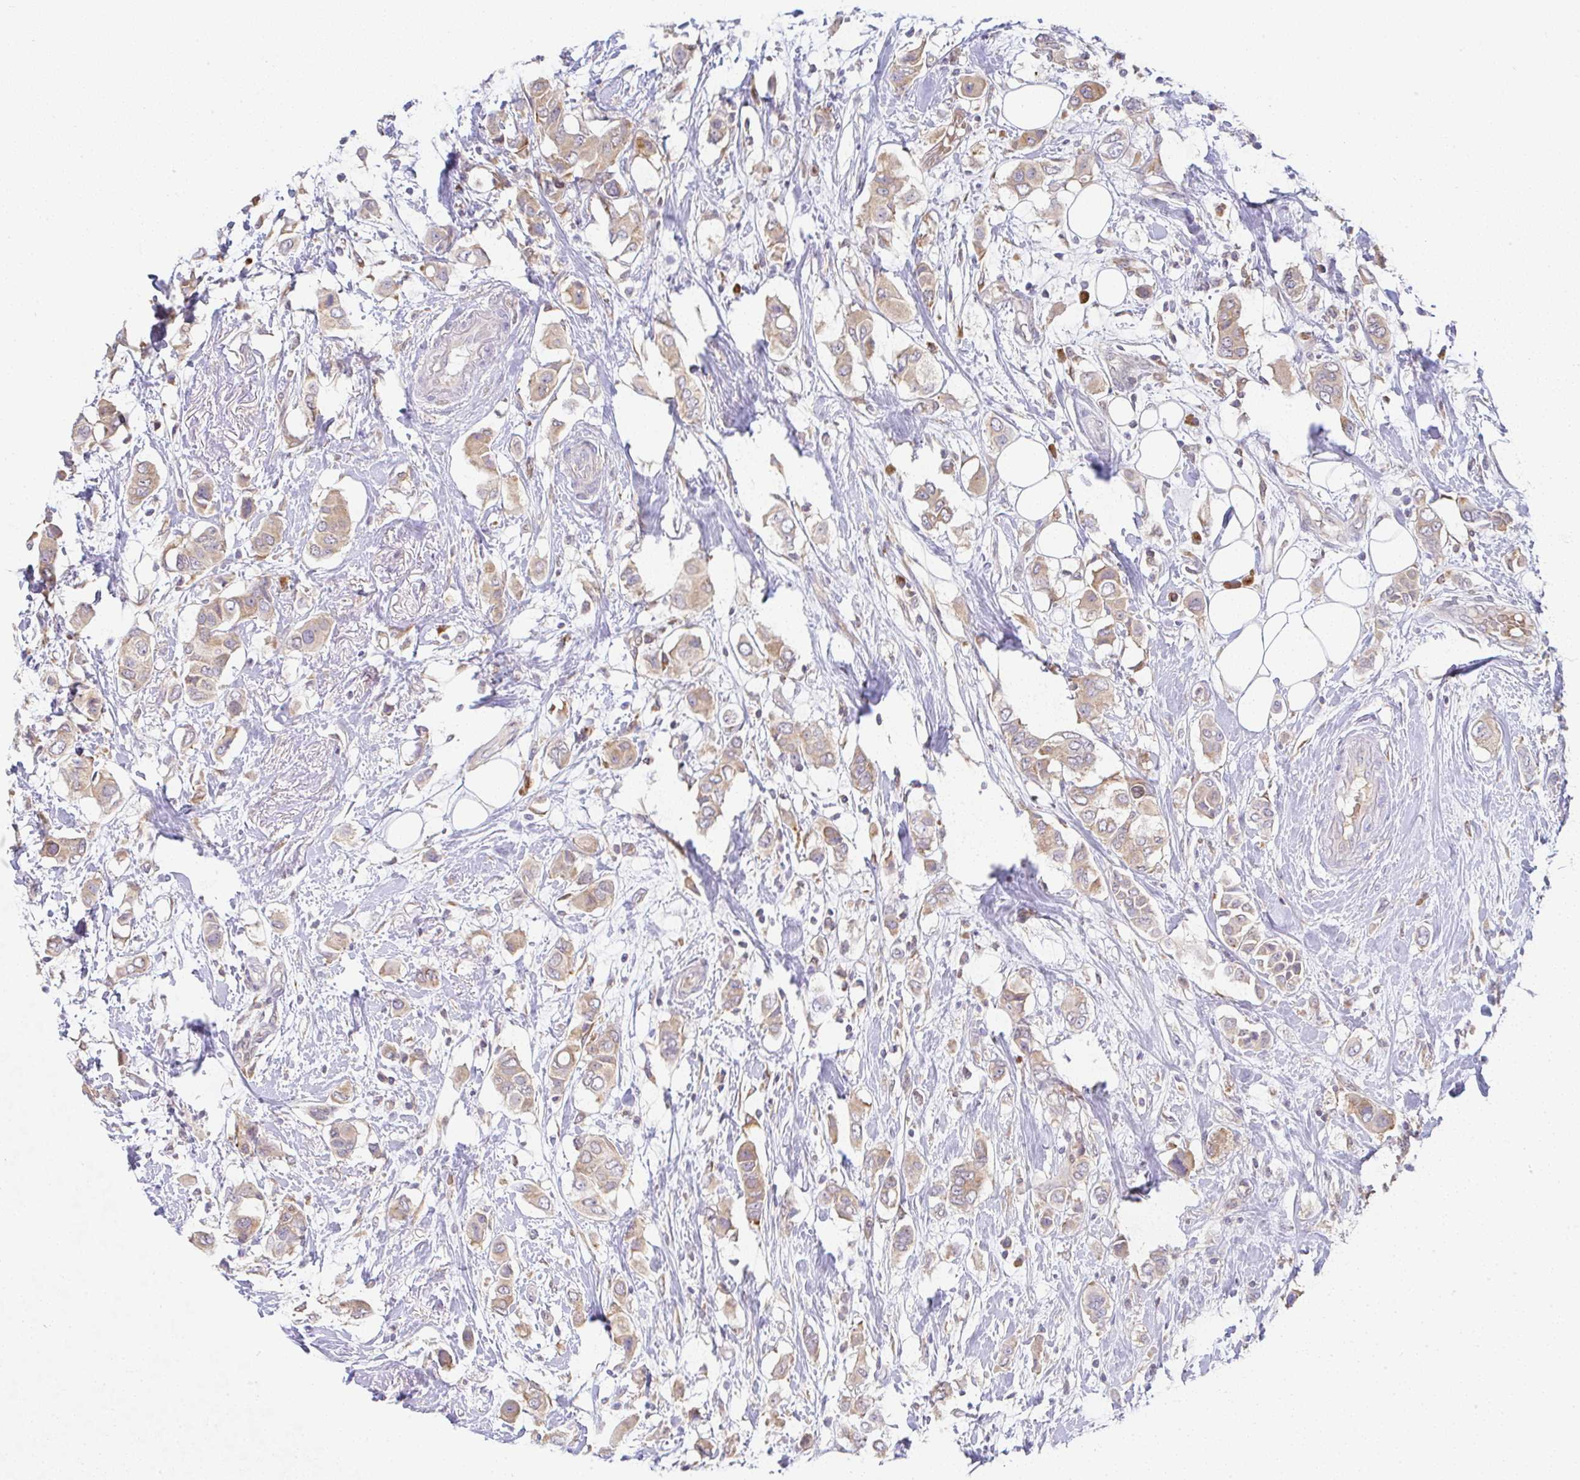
{"staining": {"intensity": "moderate", "quantity": ">75%", "location": "cytoplasmic/membranous"}, "tissue": "breast cancer", "cell_type": "Tumor cells", "image_type": "cancer", "snomed": [{"axis": "morphology", "description": "Lobular carcinoma"}, {"axis": "topography", "description": "Breast"}], "caption": "Tumor cells display medium levels of moderate cytoplasmic/membranous positivity in approximately >75% of cells in human breast cancer.", "gene": "DERL2", "patient": {"sex": "female", "age": 51}}